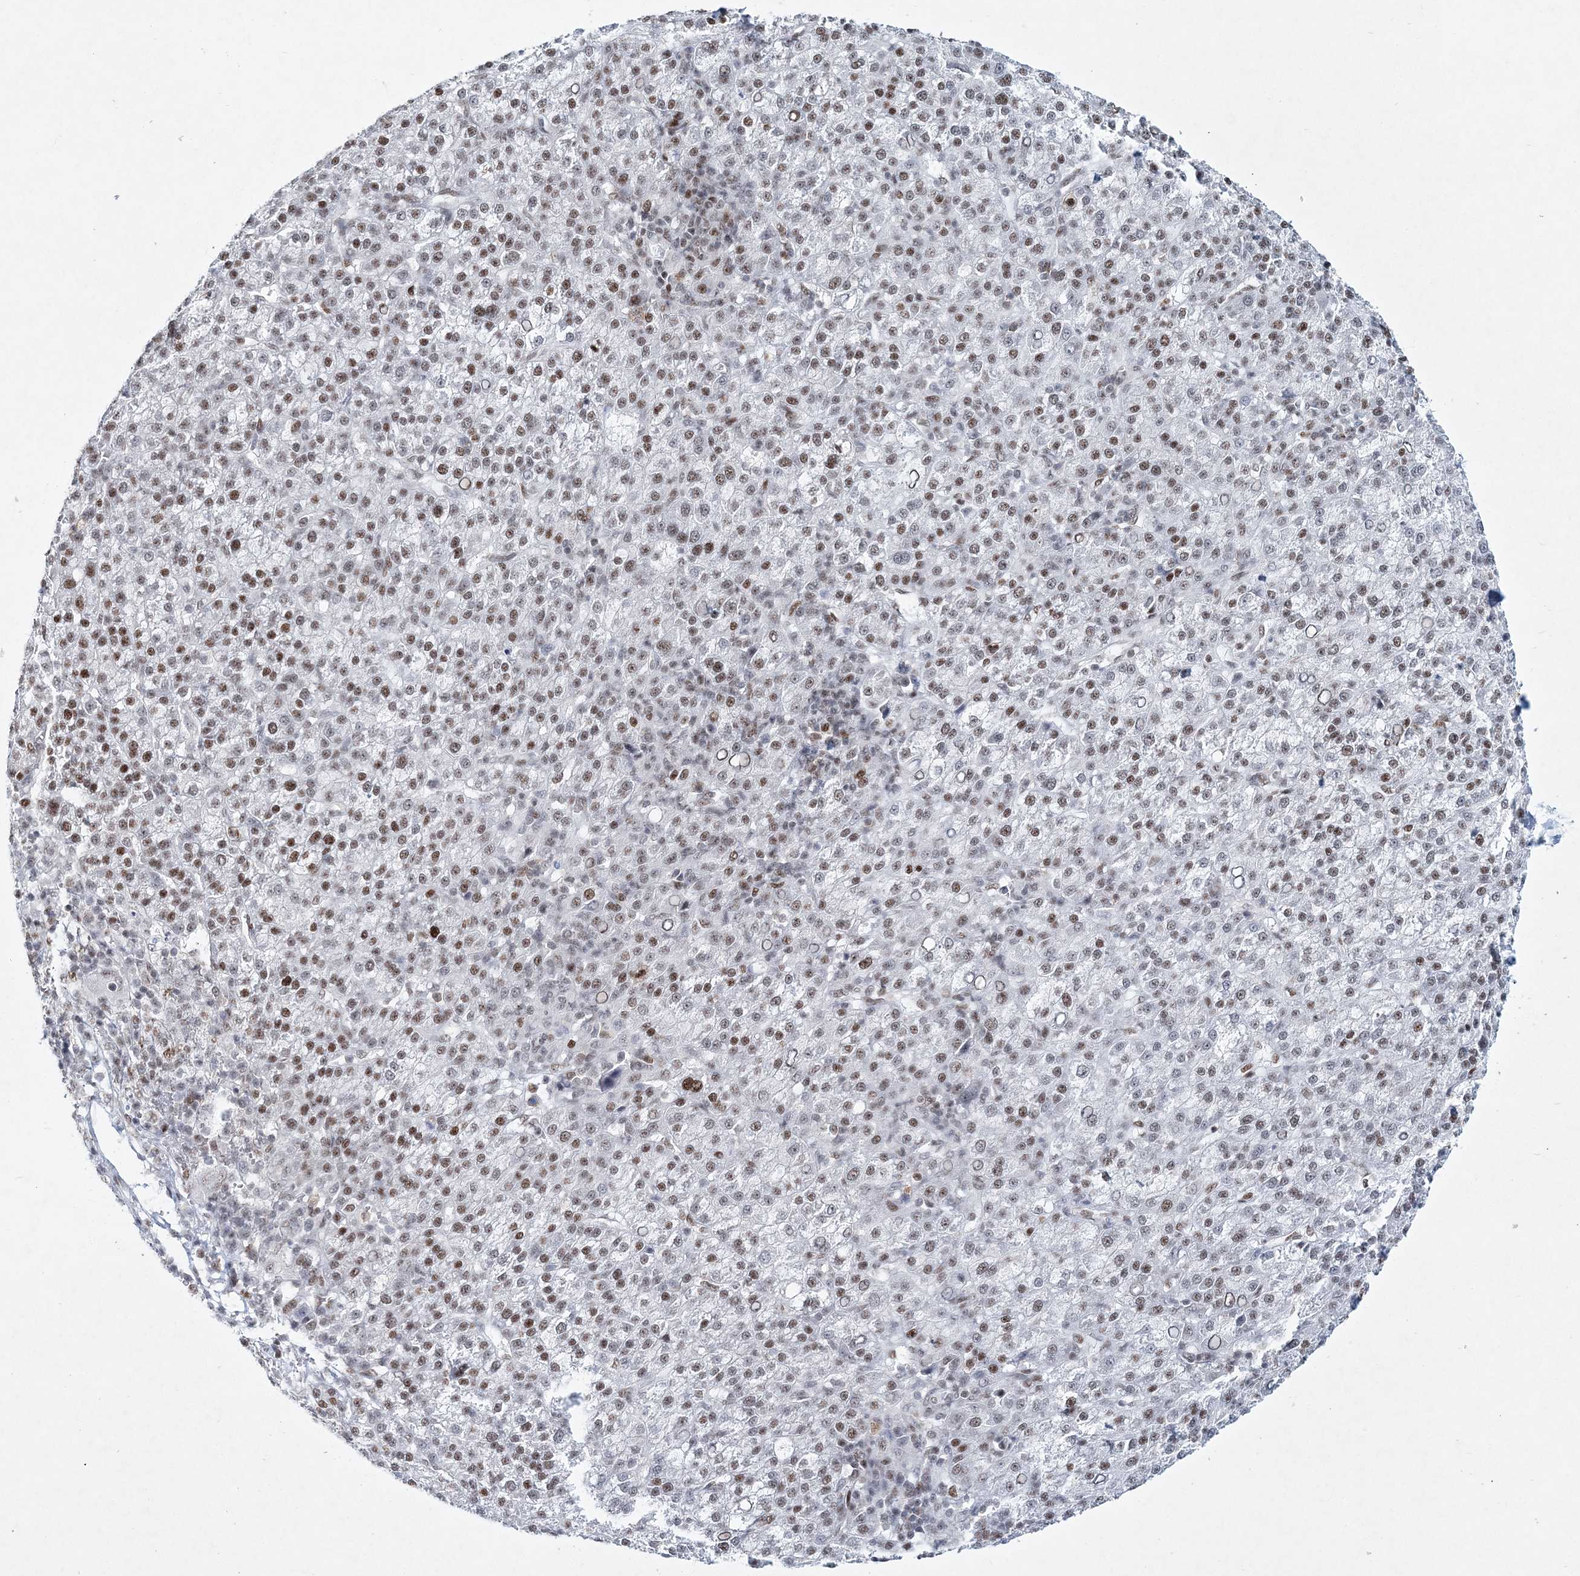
{"staining": {"intensity": "moderate", "quantity": "25%-75%", "location": "nuclear"}, "tissue": "liver cancer", "cell_type": "Tumor cells", "image_type": "cancer", "snomed": [{"axis": "morphology", "description": "Carcinoma, Hepatocellular, NOS"}, {"axis": "topography", "description": "Liver"}], "caption": "Protein staining exhibits moderate nuclear positivity in about 25%-75% of tumor cells in hepatocellular carcinoma (liver).", "gene": "LRRFIP2", "patient": {"sex": "female", "age": 58}}